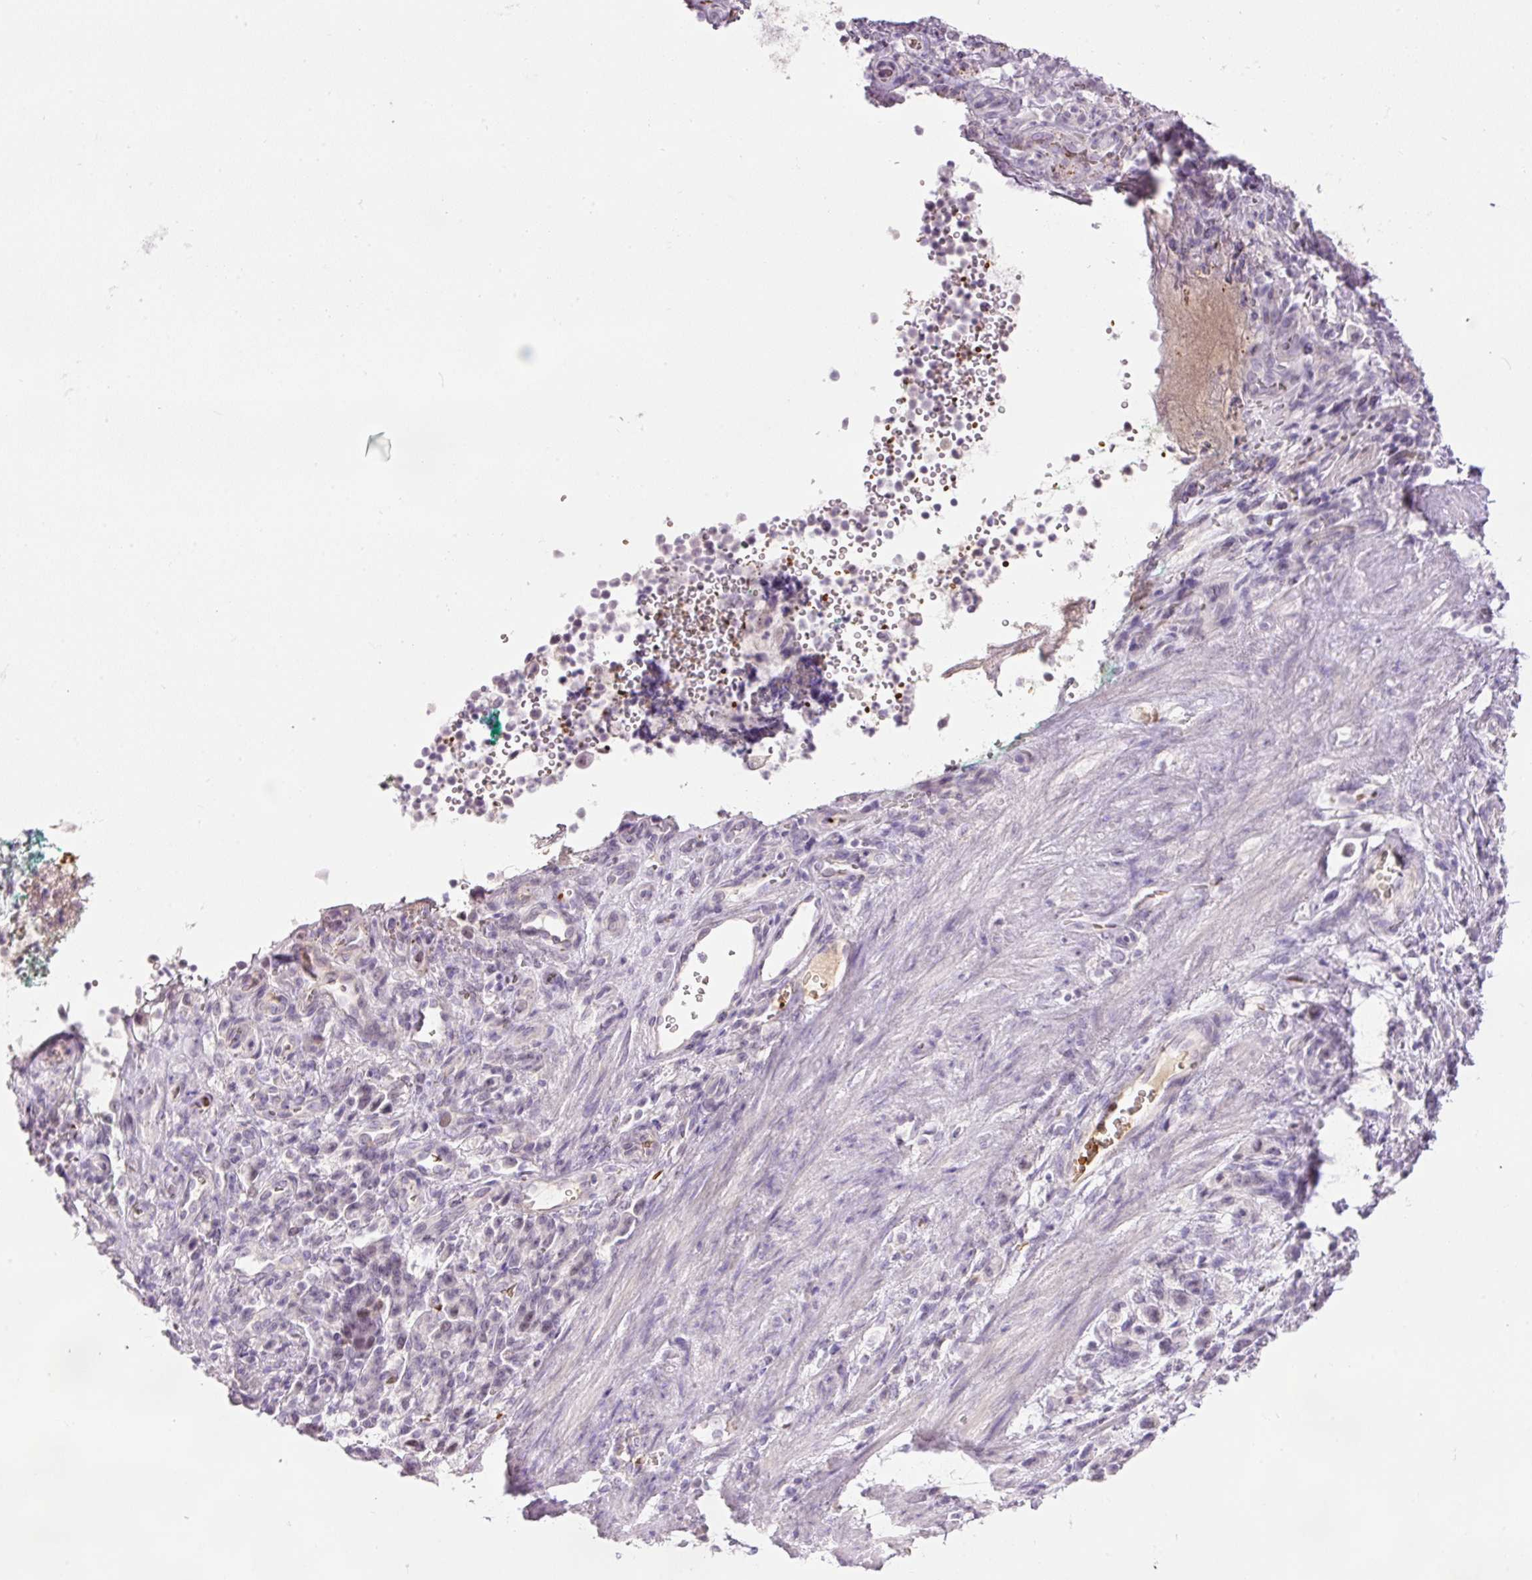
{"staining": {"intensity": "negative", "quantity": "none", "location": "none"}, "tissue": "stomach cancer", "cell_type": "Tumor cells", "image_type": "cancer", "snomed": [{"axis": "morphology", "description": "Adenocarcinoma, NOS"}, {"axis": "topography", "description": "Stomach"}], "caption": "Immunohistochemistry (IHC) image of neoplastic tissue: human stomach cancer (adenocarcinoma) stained with DAB displays no significant protein expression in tumor cells.", "gene": "LY6G6D", "patient": {"sex": "male", "age": 77}}